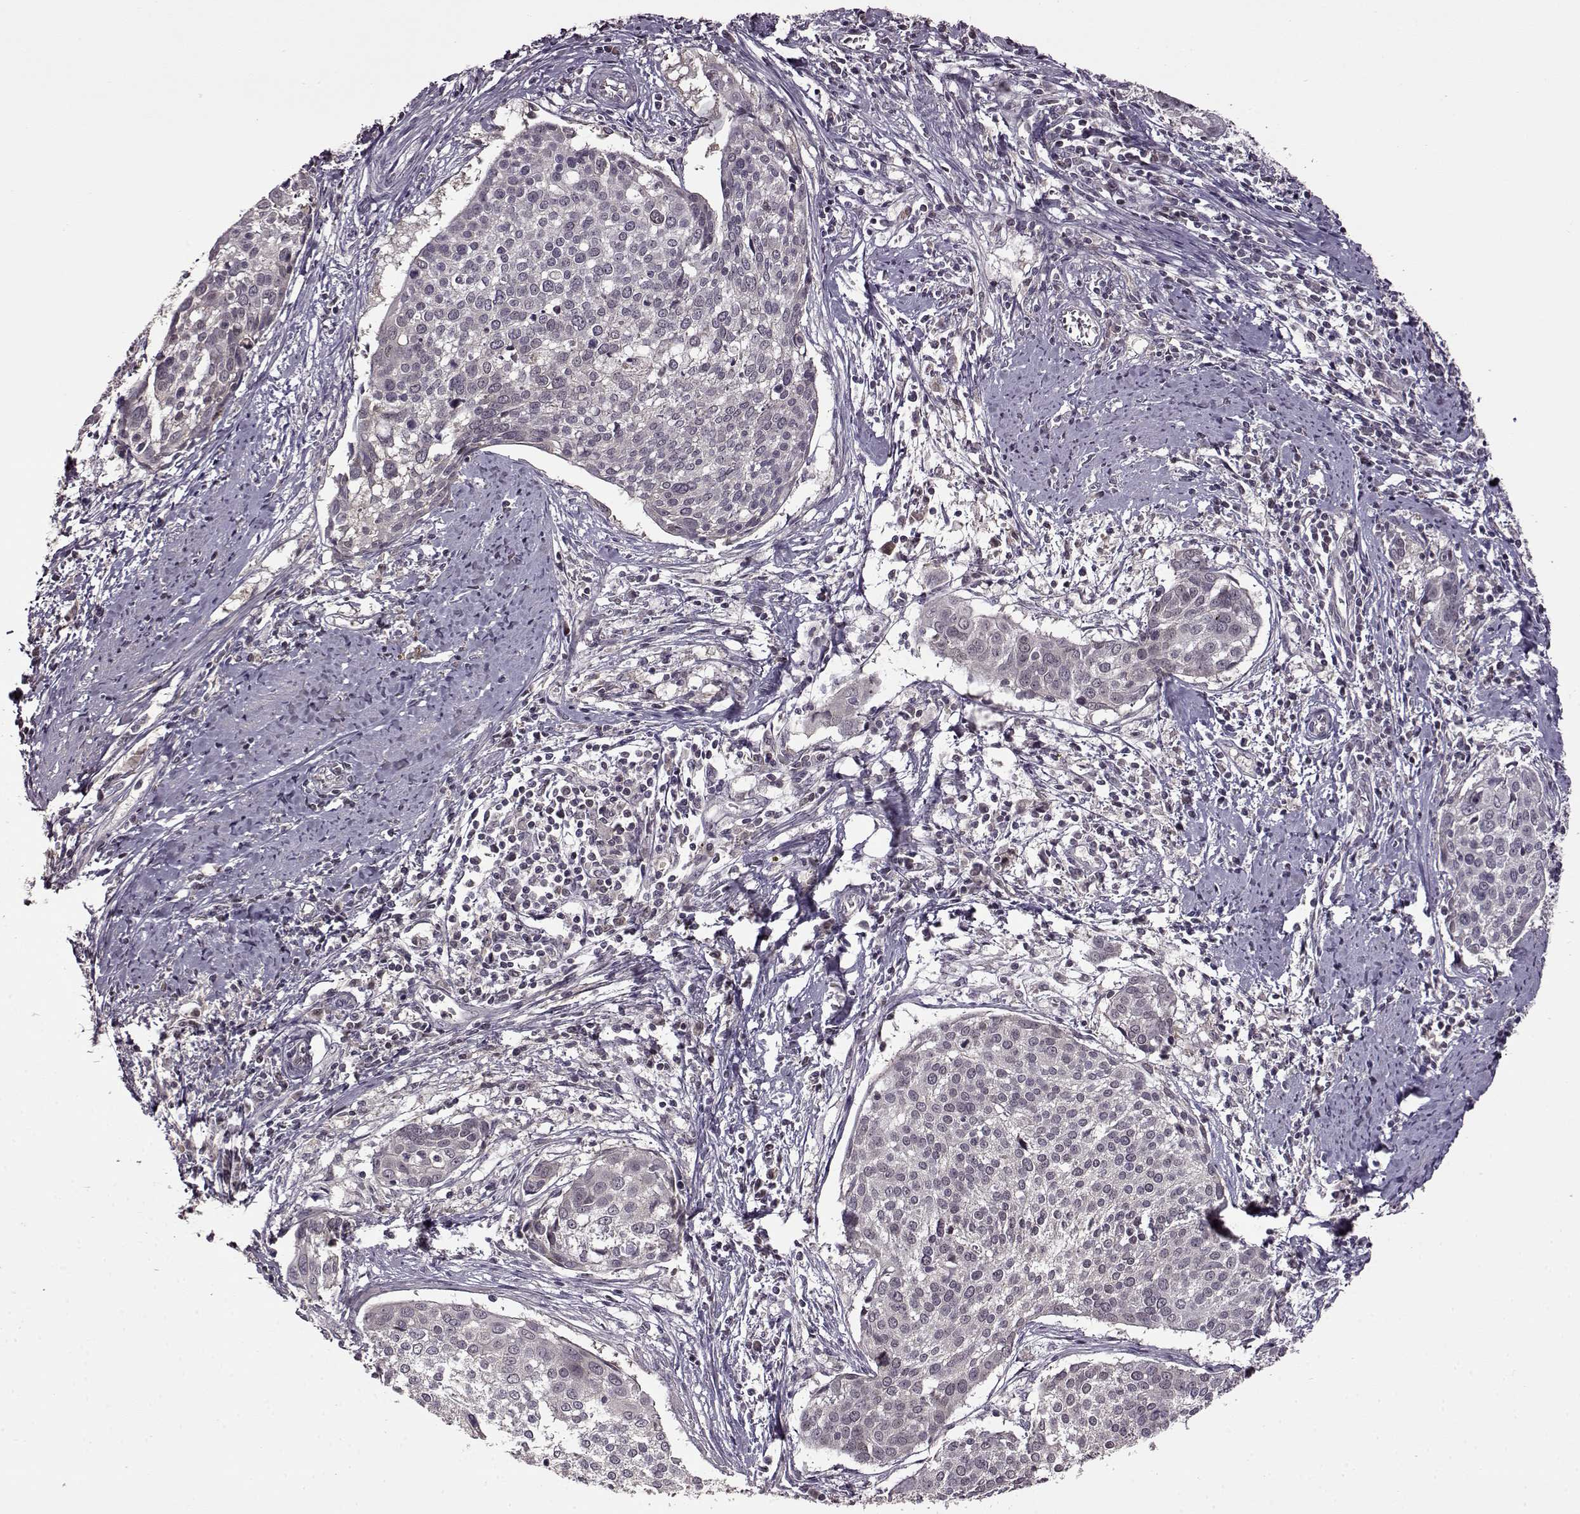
{"staining": {"intensity": "negative", "quantity": "none", "location": "none"}, "tissue": "cervical cancer", "cell_type": "Tumor cells", "image_type": "cancer", "snomed": [{"axis": "morphology", "description": "Squamous cell carcinoma, NOS"}, {"axis": "topography", "description": "Cervix"}], "caption": "IHC micrograph of neoplastic tissue: human cervical cancer stained with DAB (3,3'-diaminobenzidine) displays no significant protein expression in tumor cells. (DAB (3,3'-diaminobenzidine) immunohistochemistry (IHC) visualized using brightfield microscopy, high magnification).", "gene": "MAIP1", "patient": {"sex": "female", "age": 39}}